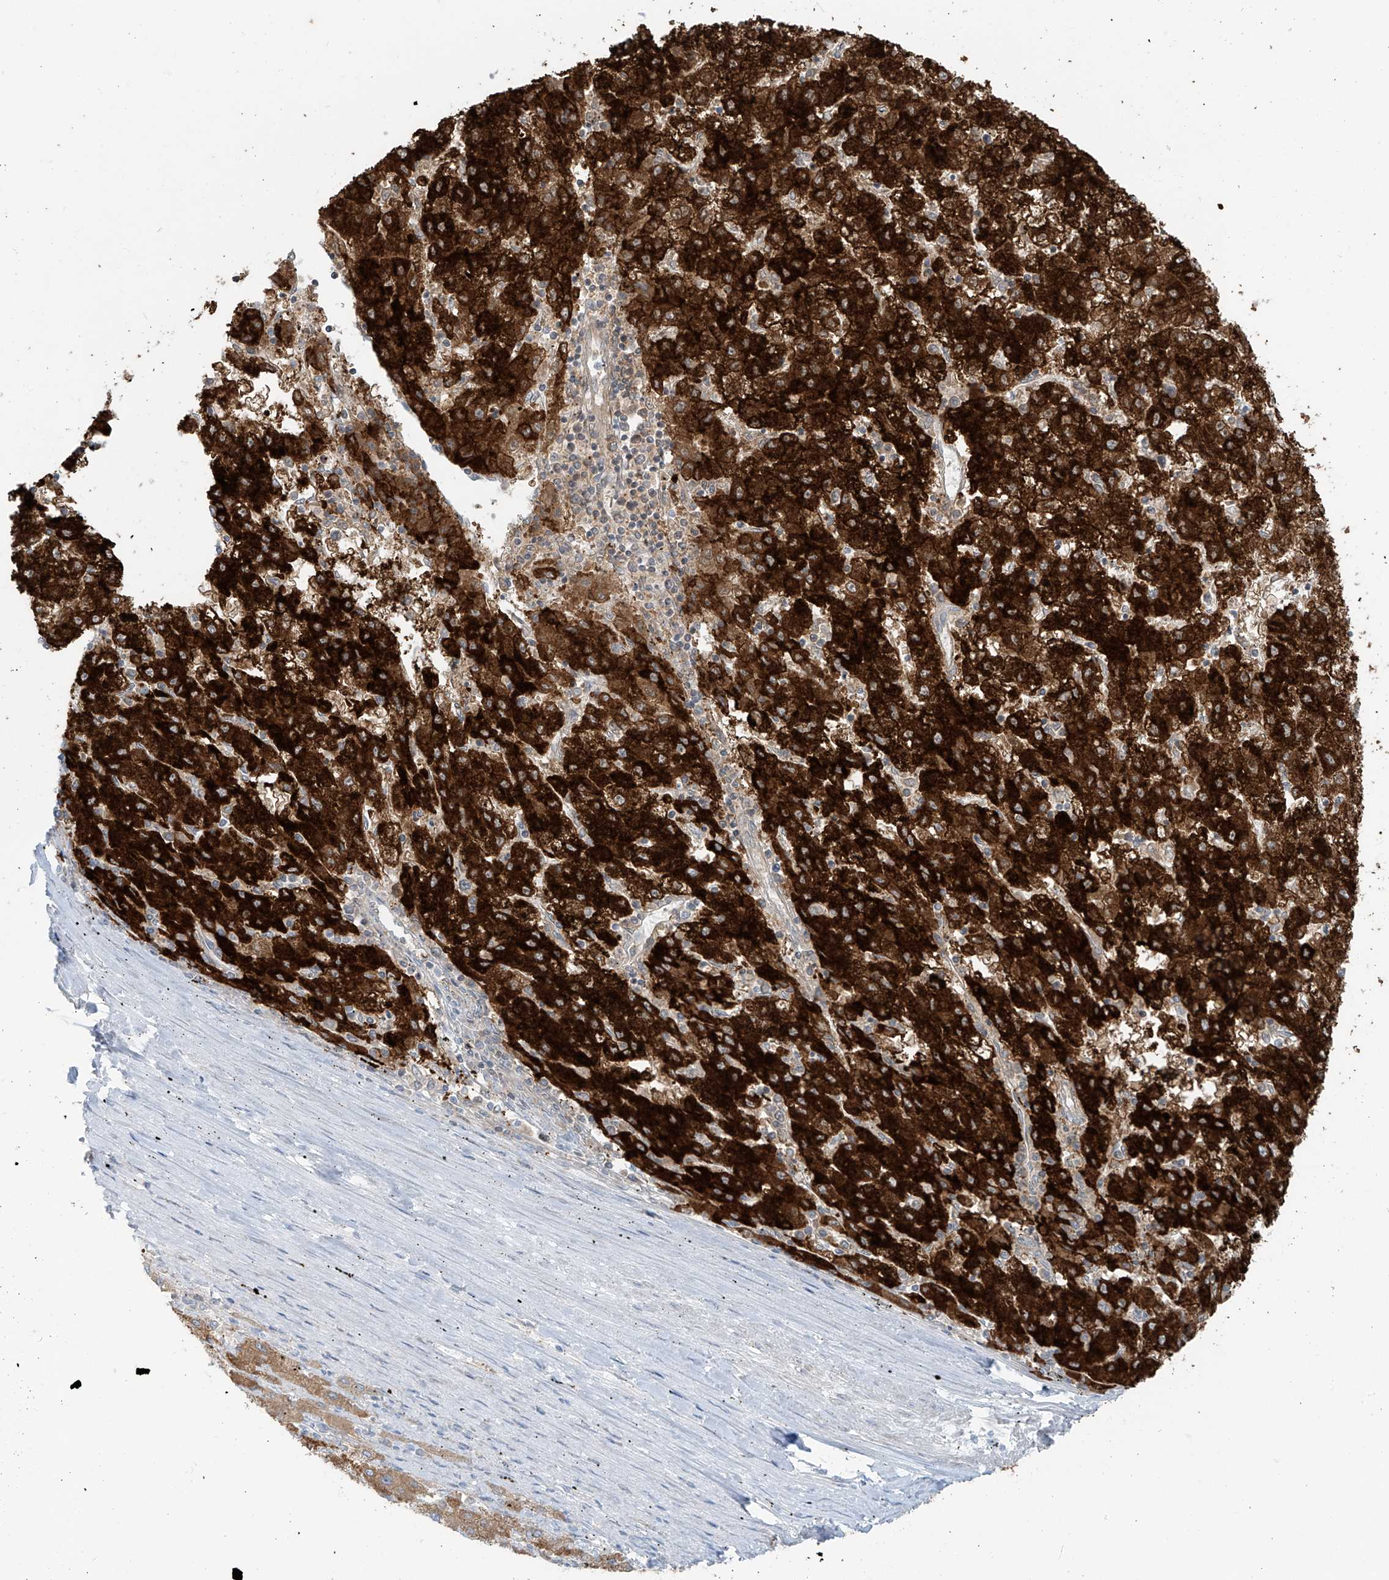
{"staining": {"intensity": "strong", "quantity": ">75%", "location": "cytoplasmic/membranous"}, "tissue": "liver cancer", "cell_type": "Tumor cells", "image_type": "cancer", "snomed": [{"axis": "morphology", "description": "Carcinoma, Hepatocellular, NOS"}, {"axis": "topography", "description": "Liver"}], "caption": "Human hepatocellular carcinoma (liver) stained for a protein (brown) exhibits strong cytoplasmic/membranous positive positivity in about >75% of tumor cells.", "gene": "SLC25A43", "patient": {"sex": "male", "age": 72}}